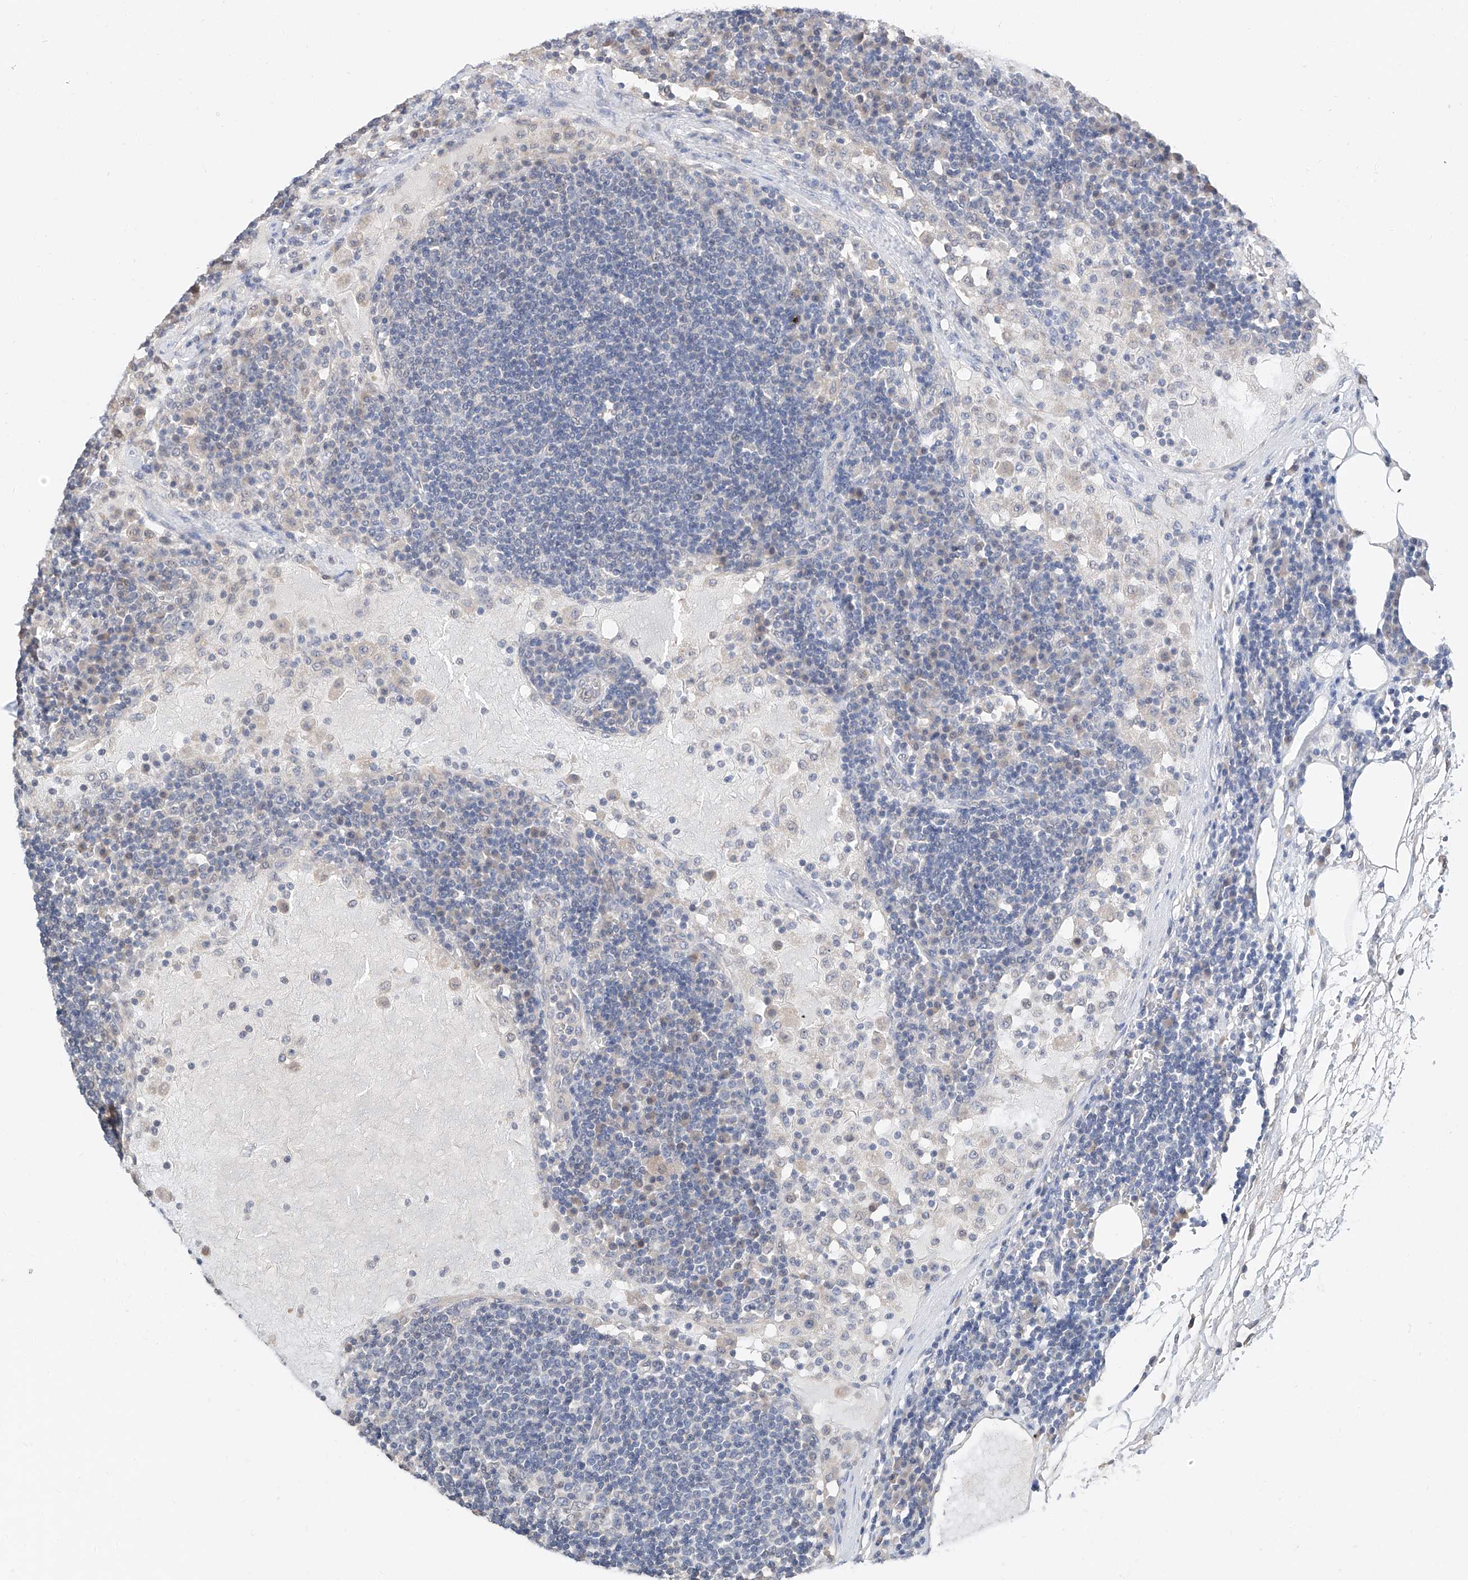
{"staining": {"intensity": "negative", "quantity": "none", "location": "none"}, "tissue": "lymph node", "cell_type": "Germinal center cells", "image_type": "normal", "snomed": [{"axis": "morphology", "description": "Normal tissue, NOS"}, {"axis": "topography", "description": "Lymph node"}], "caption": "Germinal center cells are negative for protein expression in unremarkable human lymph node. (Stains: DAB (3,3'-diaminobenzidine) immunohistochemistry with hematoxylin counter stain, Microscopy: brightfield microscopy at high magnification).", "gene": "FUCA2", "patient": {"sex": "female", "age": 53}}